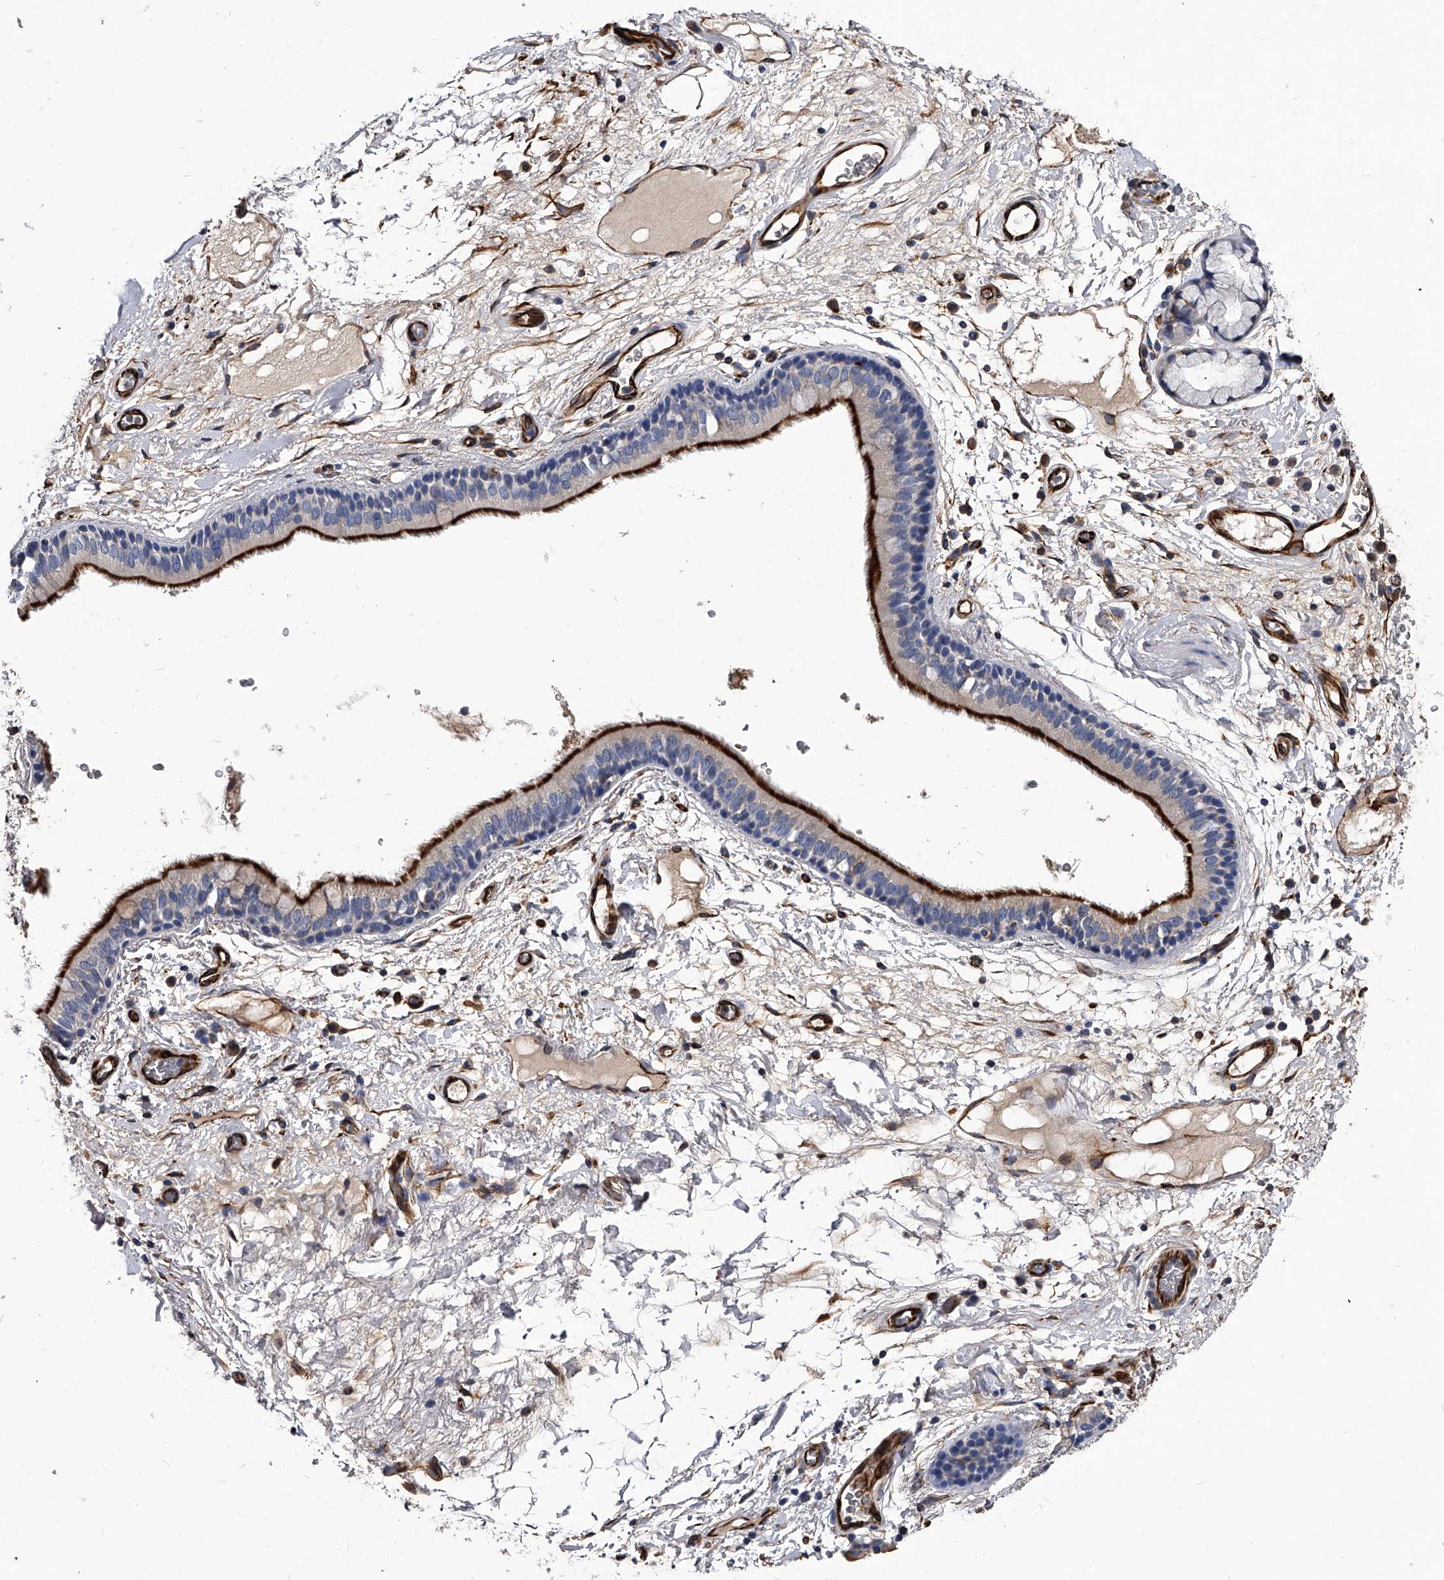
{"staining": {"intensity": "weak", "quantity": ">75%", "location": "cytoplasmic/membranous"}, "tissue": "adipose tissue", "cell_type": "Adipocytes", "image_type": "normal", "snomed": [{"axis": "morphology", "description": "Normal tissue, NOS"}, {"axis": "topography", "description": "Cartilage tissue"}], "caption": "Protein analysis of benign adipose tissue demonstrates weak cytoplasmic/membranous positivity in approximately >75% of adipocytes.", "gene": "EFCAB7", "patient": {"sex": "female", "age": 63}}